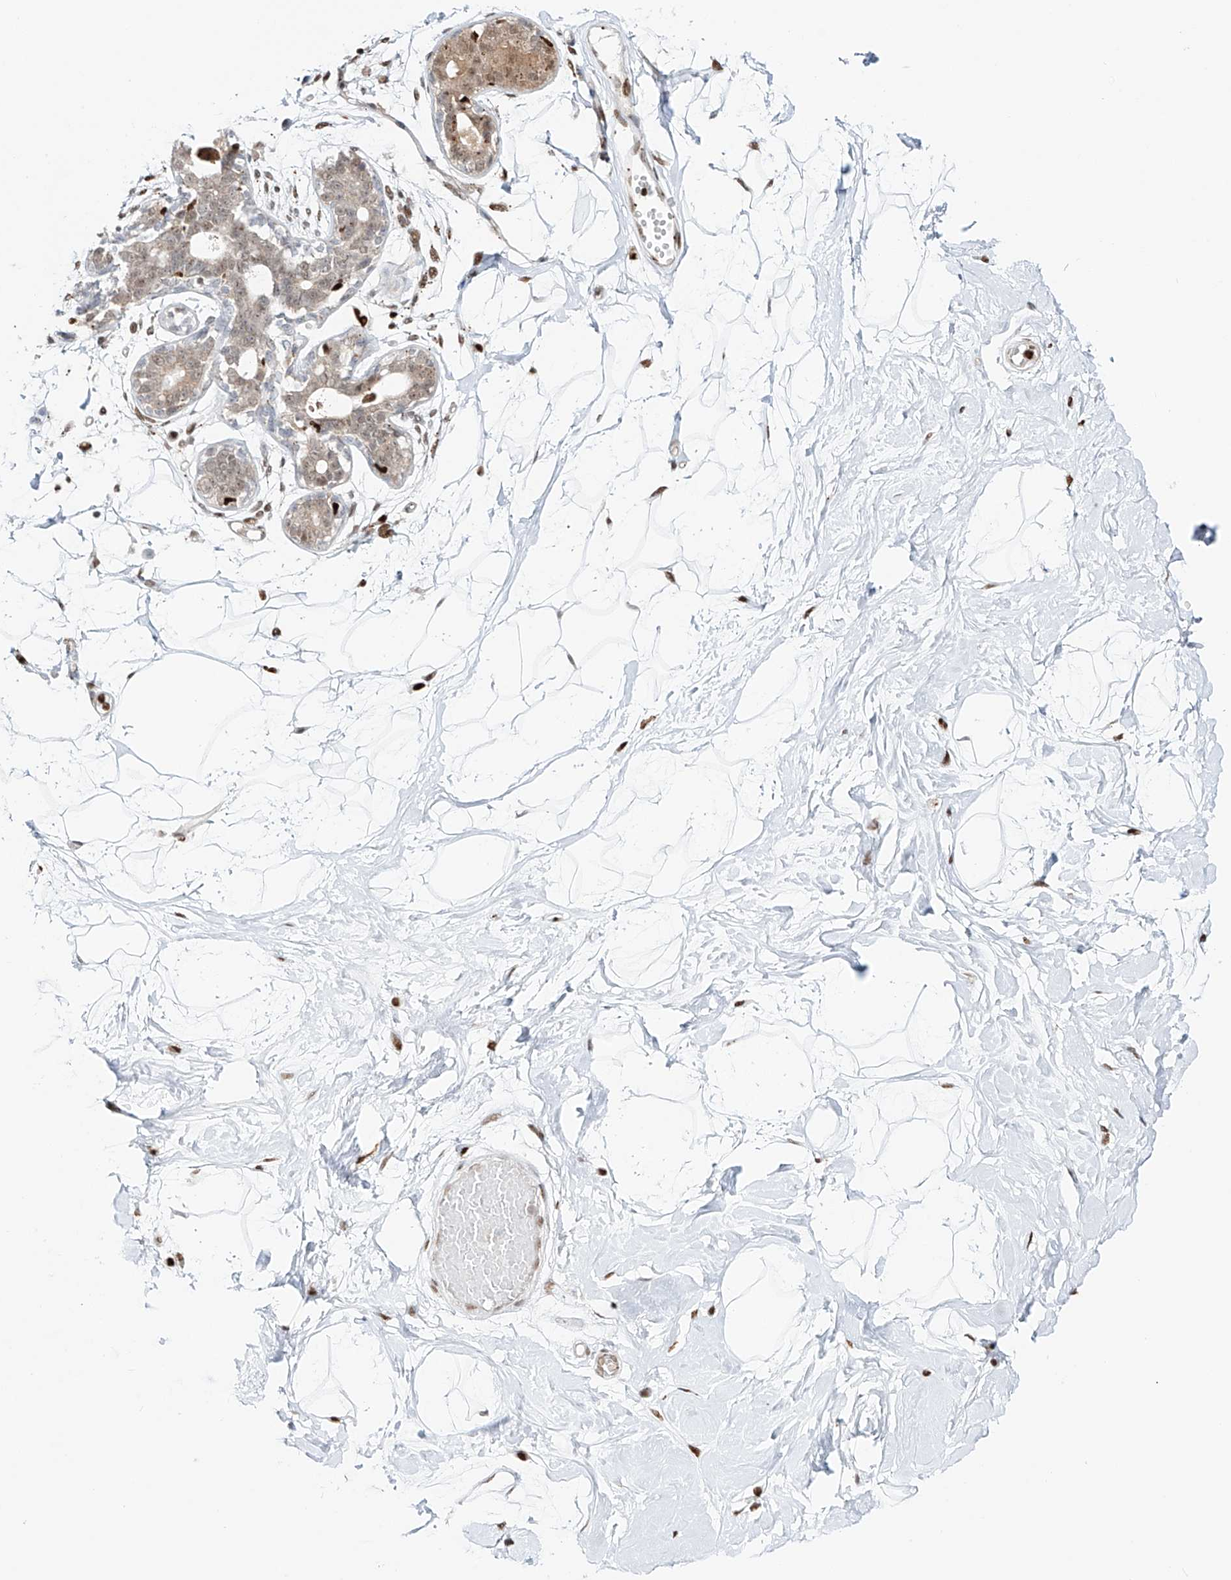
{"staining": {"intensity": "moderate", "quantity": ">75%", "location": "nuclear"}, "tissue": "breast", "cell_type": "Adipocytes", "image_type": "normal", "snomed": [{"axis": "morphology", "description": "Normal tissue, NOS"}, {"axis": "topography", "description": "Breast"}], "caption": "Immunohistochemical staining of benign breast demonstrates moderate nuclear protein staining in about >75% of adipocytes.", "gene": "DZIP1L", "patient": {"sex": "female", "age": 45}}